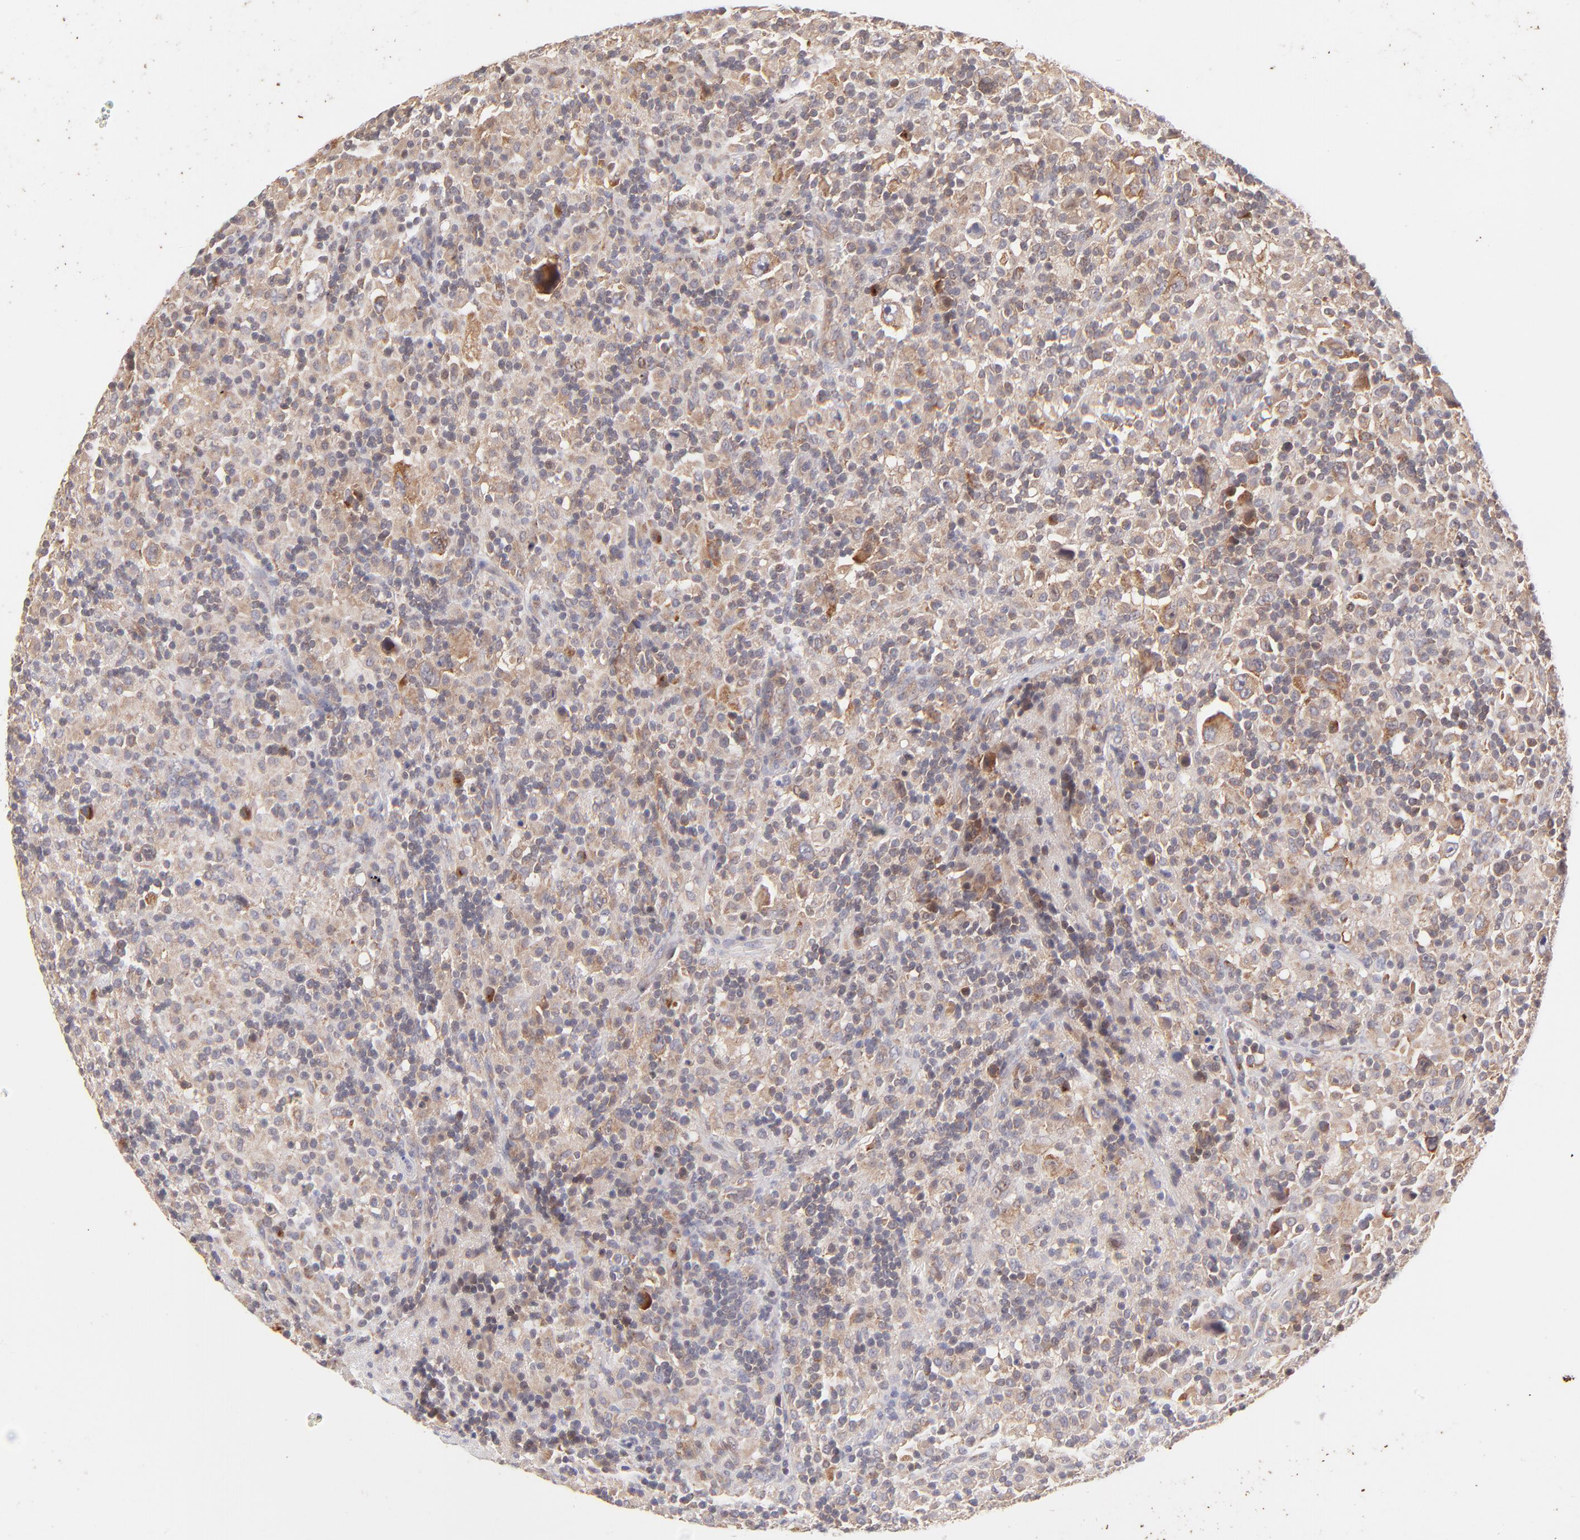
{"staining": {"intensity": "weak", "quantity": ">75%", "location": "cytoplasmic/membranous"}, "tissue": "lymphoma", "cell_type": "Tumor cells", "image_type": "cancer", "snomed": [{"axis": "morphology", "description": "Hodgkin's disease, NOS"}, {"axis": "topography", "description": "Lymph node"}], "caption": "The micrograph shows a brown stain indicating the presence of a protein in the cytoplasmic/membranous of tumor cells in lymphoma.", "gene": "TNRC6B", "patient": {"sex": "male", "age": 46}}